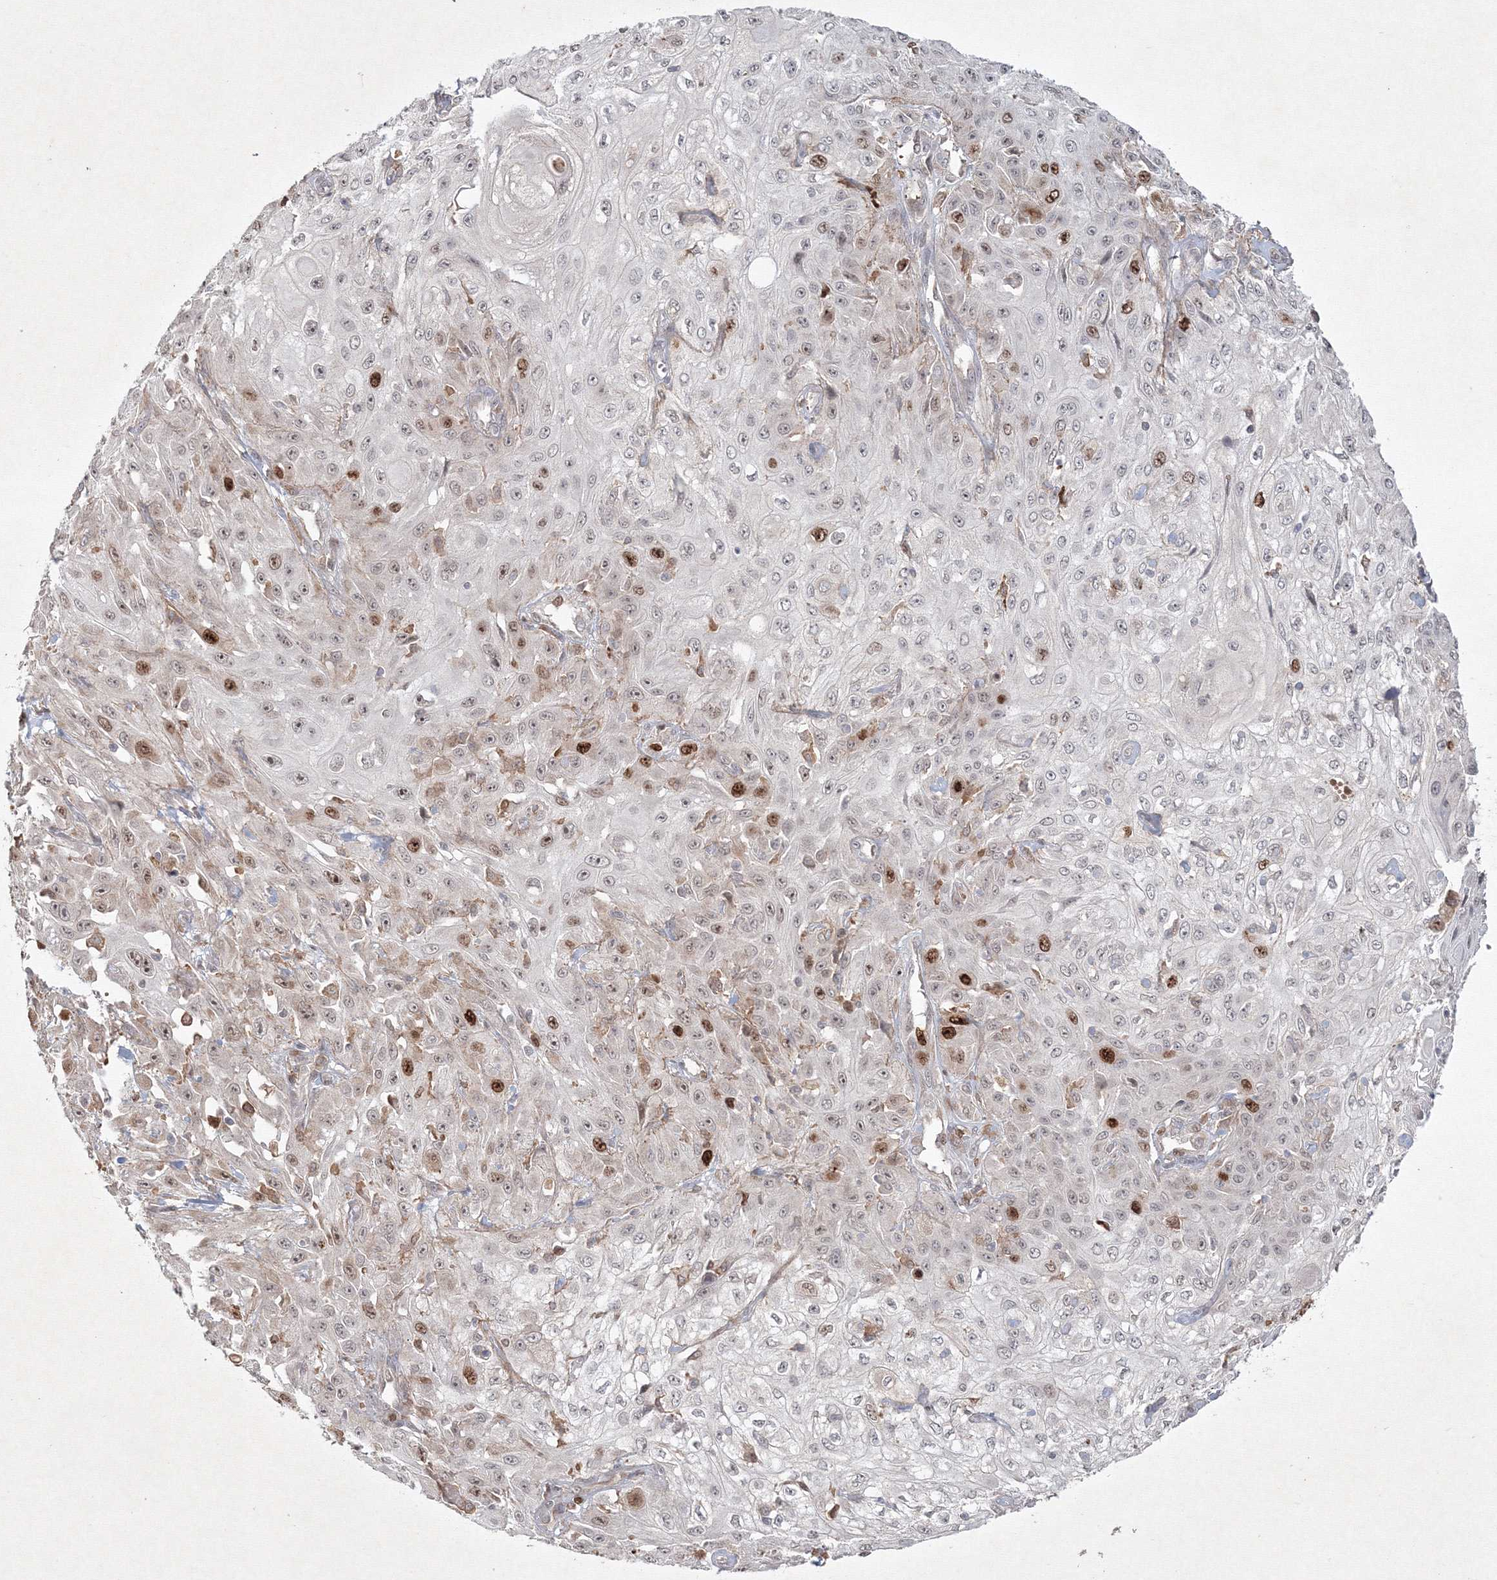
{"staining": {"intensity": "strong", "quantity": "<25%", "location": "nuclear"}, "tissue": "skin cancer", "cell_type": "Tumor cells", "image_type": "cancer", "snomed": [{"axis": "morphology", "description": "Squamous cell carcinoma, NOS"}, {"axis": "morphology", "description": "Squamous cell carcinoma, metastatic, NOS"}, {"axis": "topography", "description": "Skin"}, {"axis": "topography", "description": "Lymph node"}], "caption": "Protein staining shows strong nuclear positivity in about <25% of tumor cells in skin cancer.", "gene": "KIF20A", "patient": {"sex": "male", "age": 75}}